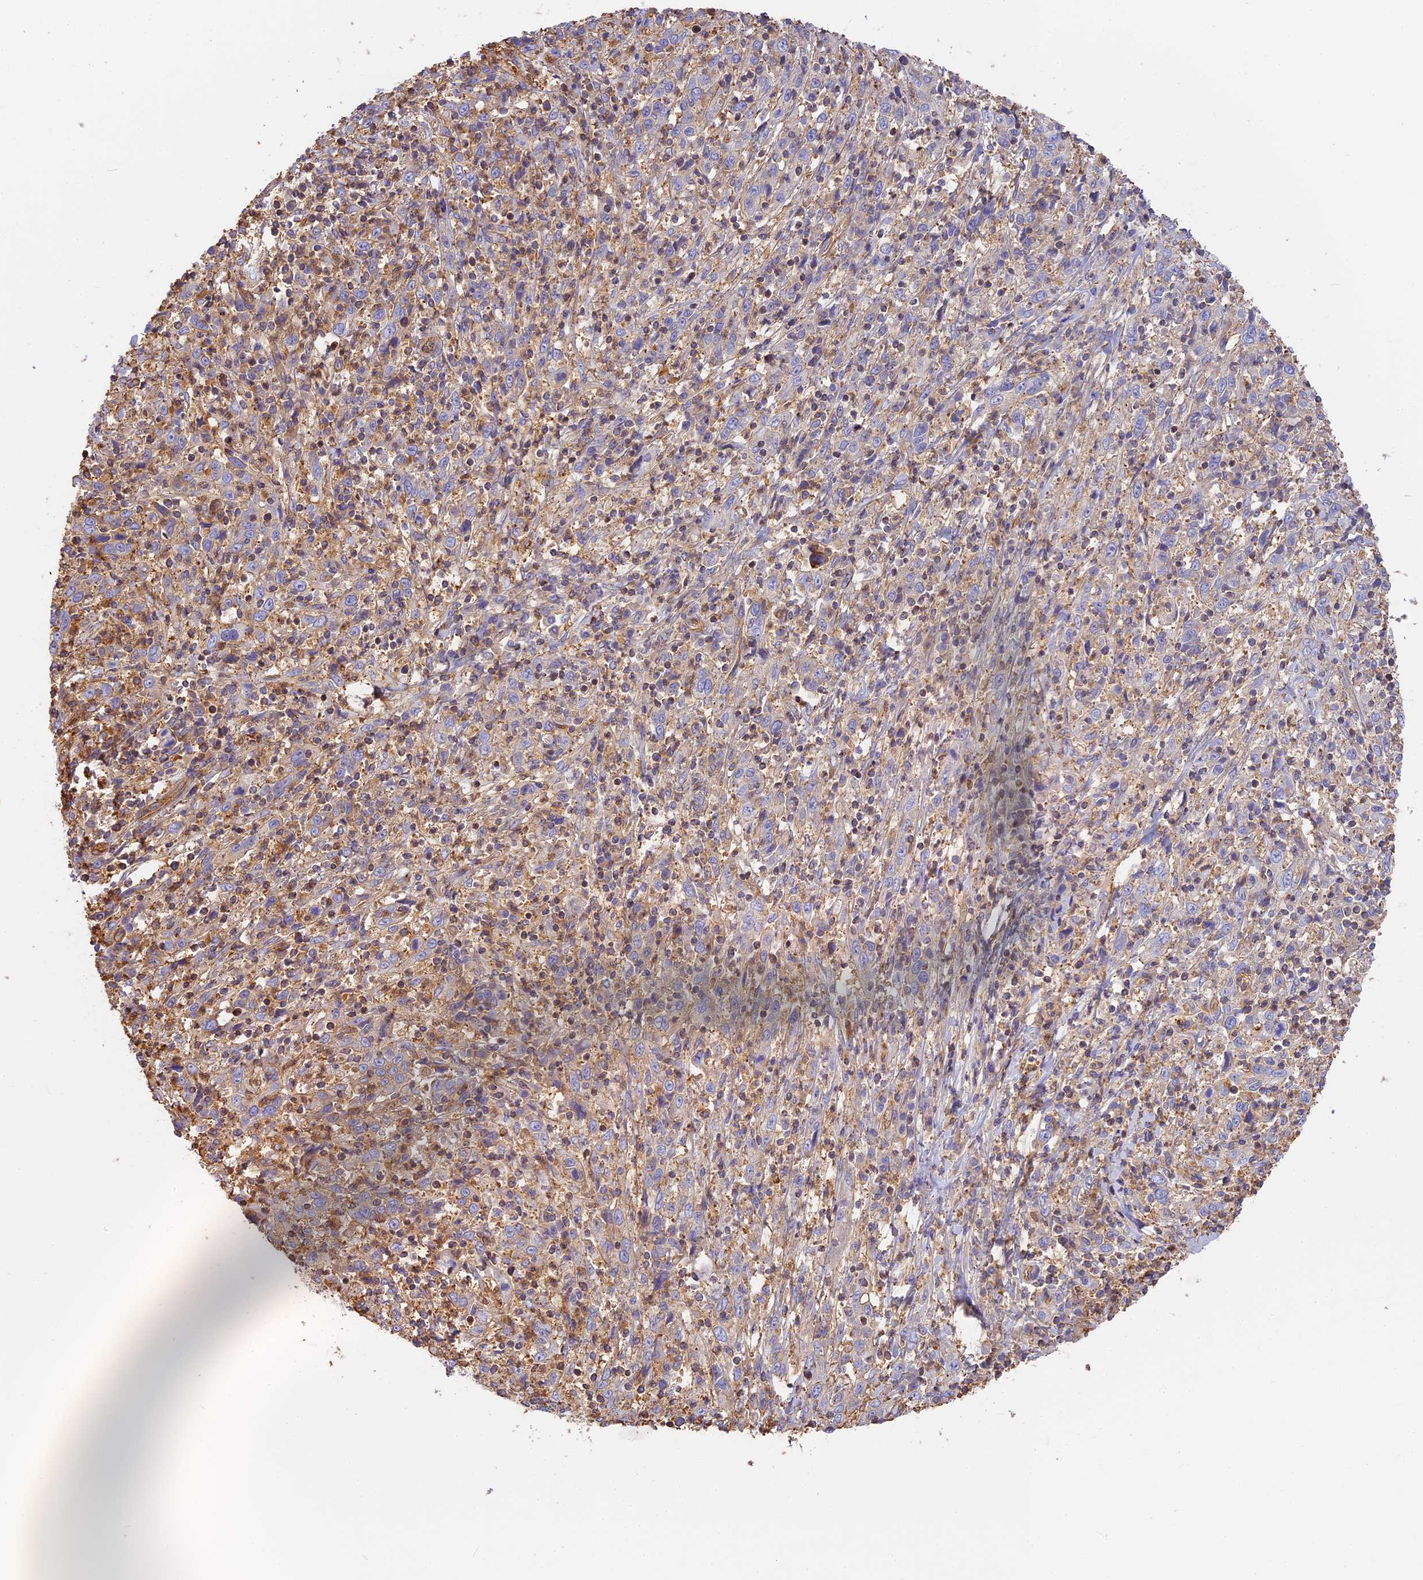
{"staining": {"intensity": "negative", "quantity": "none", "location": "none"}, "tissue": "cervical cancer", "cell_type": "Tumor cells", "image_type": "cancer", "snomed": [{"axis": "morphology", "description": "Squamous cell carcinoma, NOS"}, {"axis": "topography", "description": "Cervix"}], "caption": "Image shows no significant protein positivity in tumor cells of squamous cell carcinoma (cervical).", "gene": "VPS18", "patient": {"sex": "female", "age": 46}}